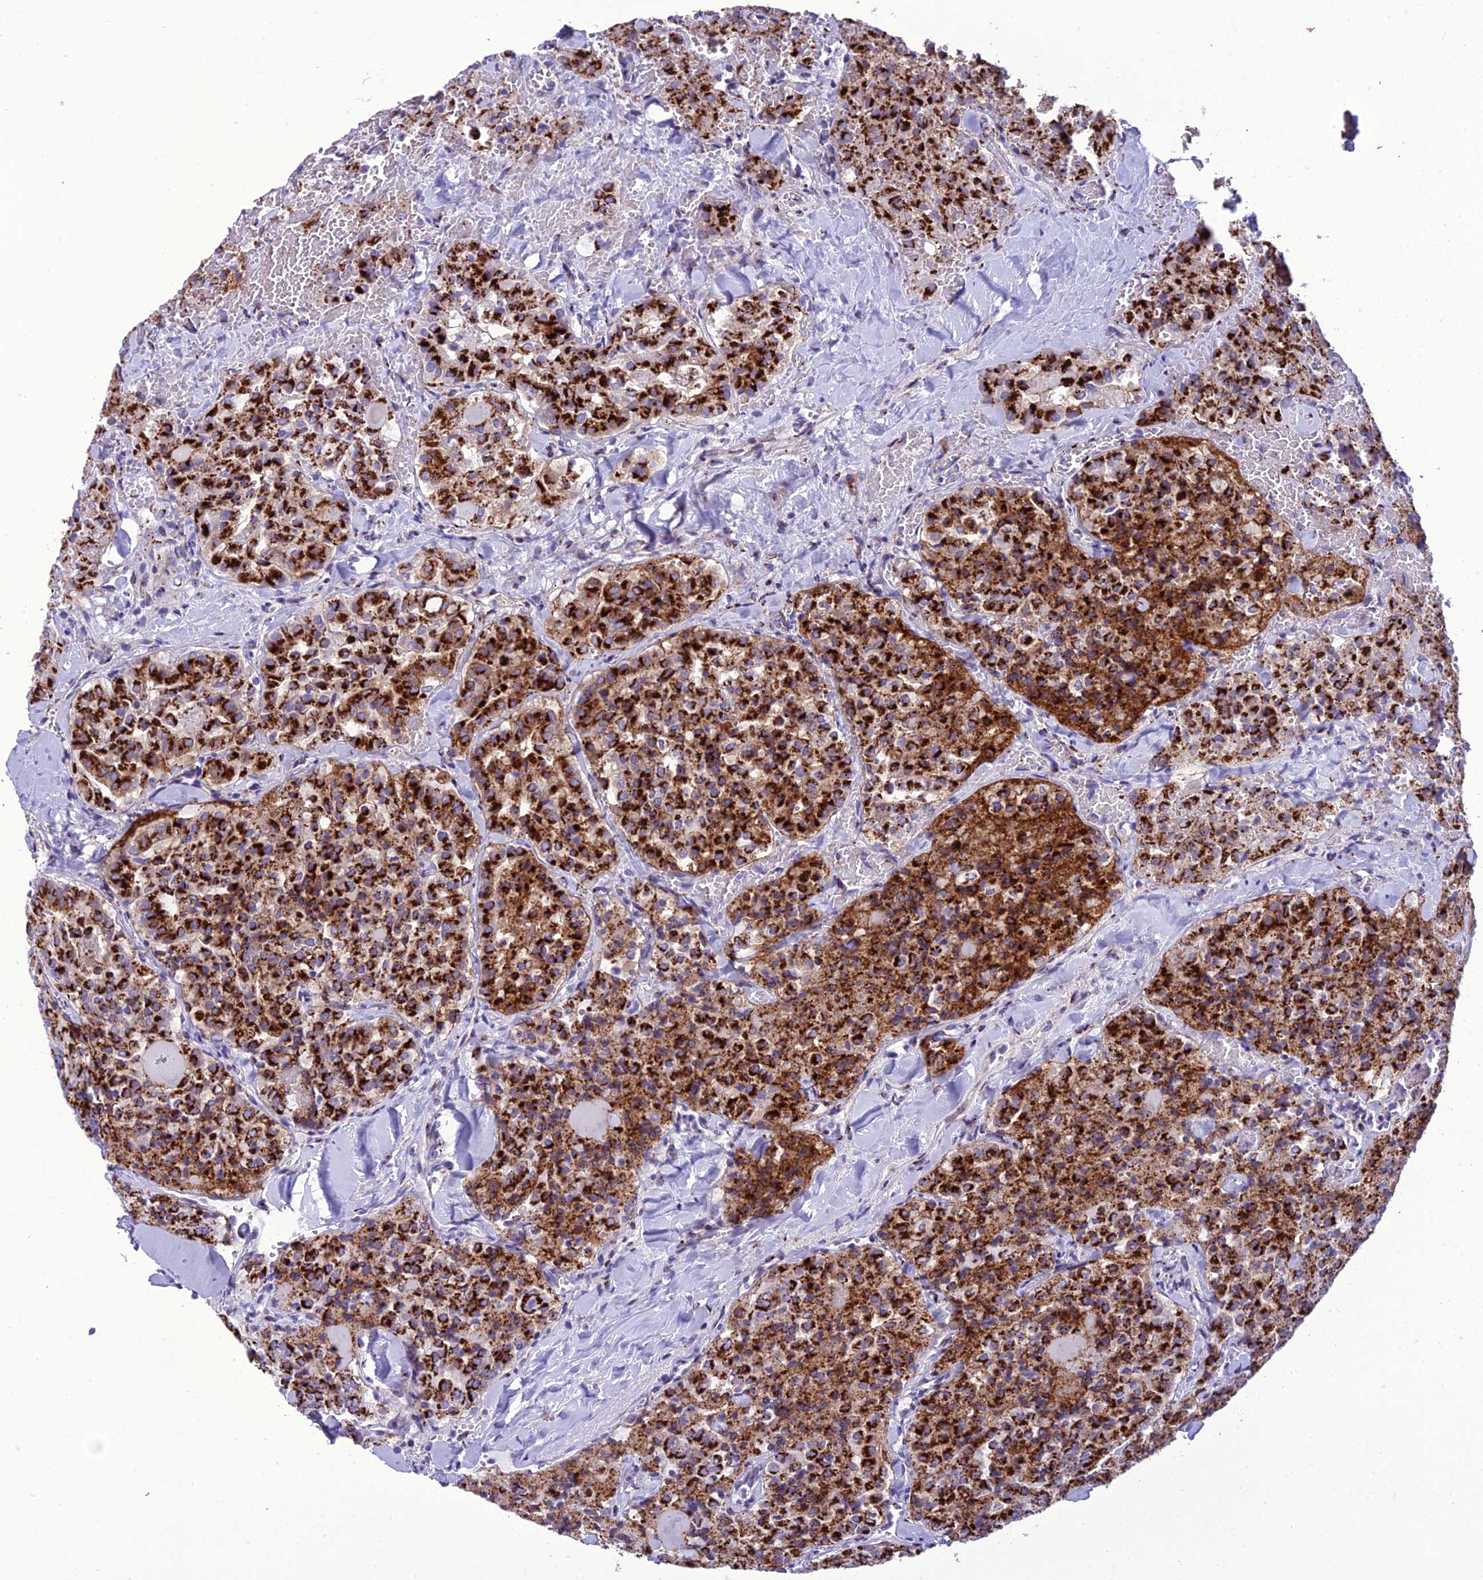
{"staining": {"intensity": "strong", "quantity": ">75%", "location": "cytoplasmic/membranous"}, "tissue": "thyroid cancer", "cell_type": "Tumor cells", "image_type": "cancer", "snomed": [{"axis": "morphology", "description": "Follicular adenoma carcinoma, NOS"}, {"axis": "topography", "description": "Thyroid gland"}], "caption": "IHC histopathology image of human follicular adenoma carcinoma (thyroid) stained for a protein (brown), which demonstrates high levels of strong cytoplasmic/membranous expression in approximately >75% of tumor cells.", "gene": "GOLM2", "patient": {"sex": "male", "age": 75}}